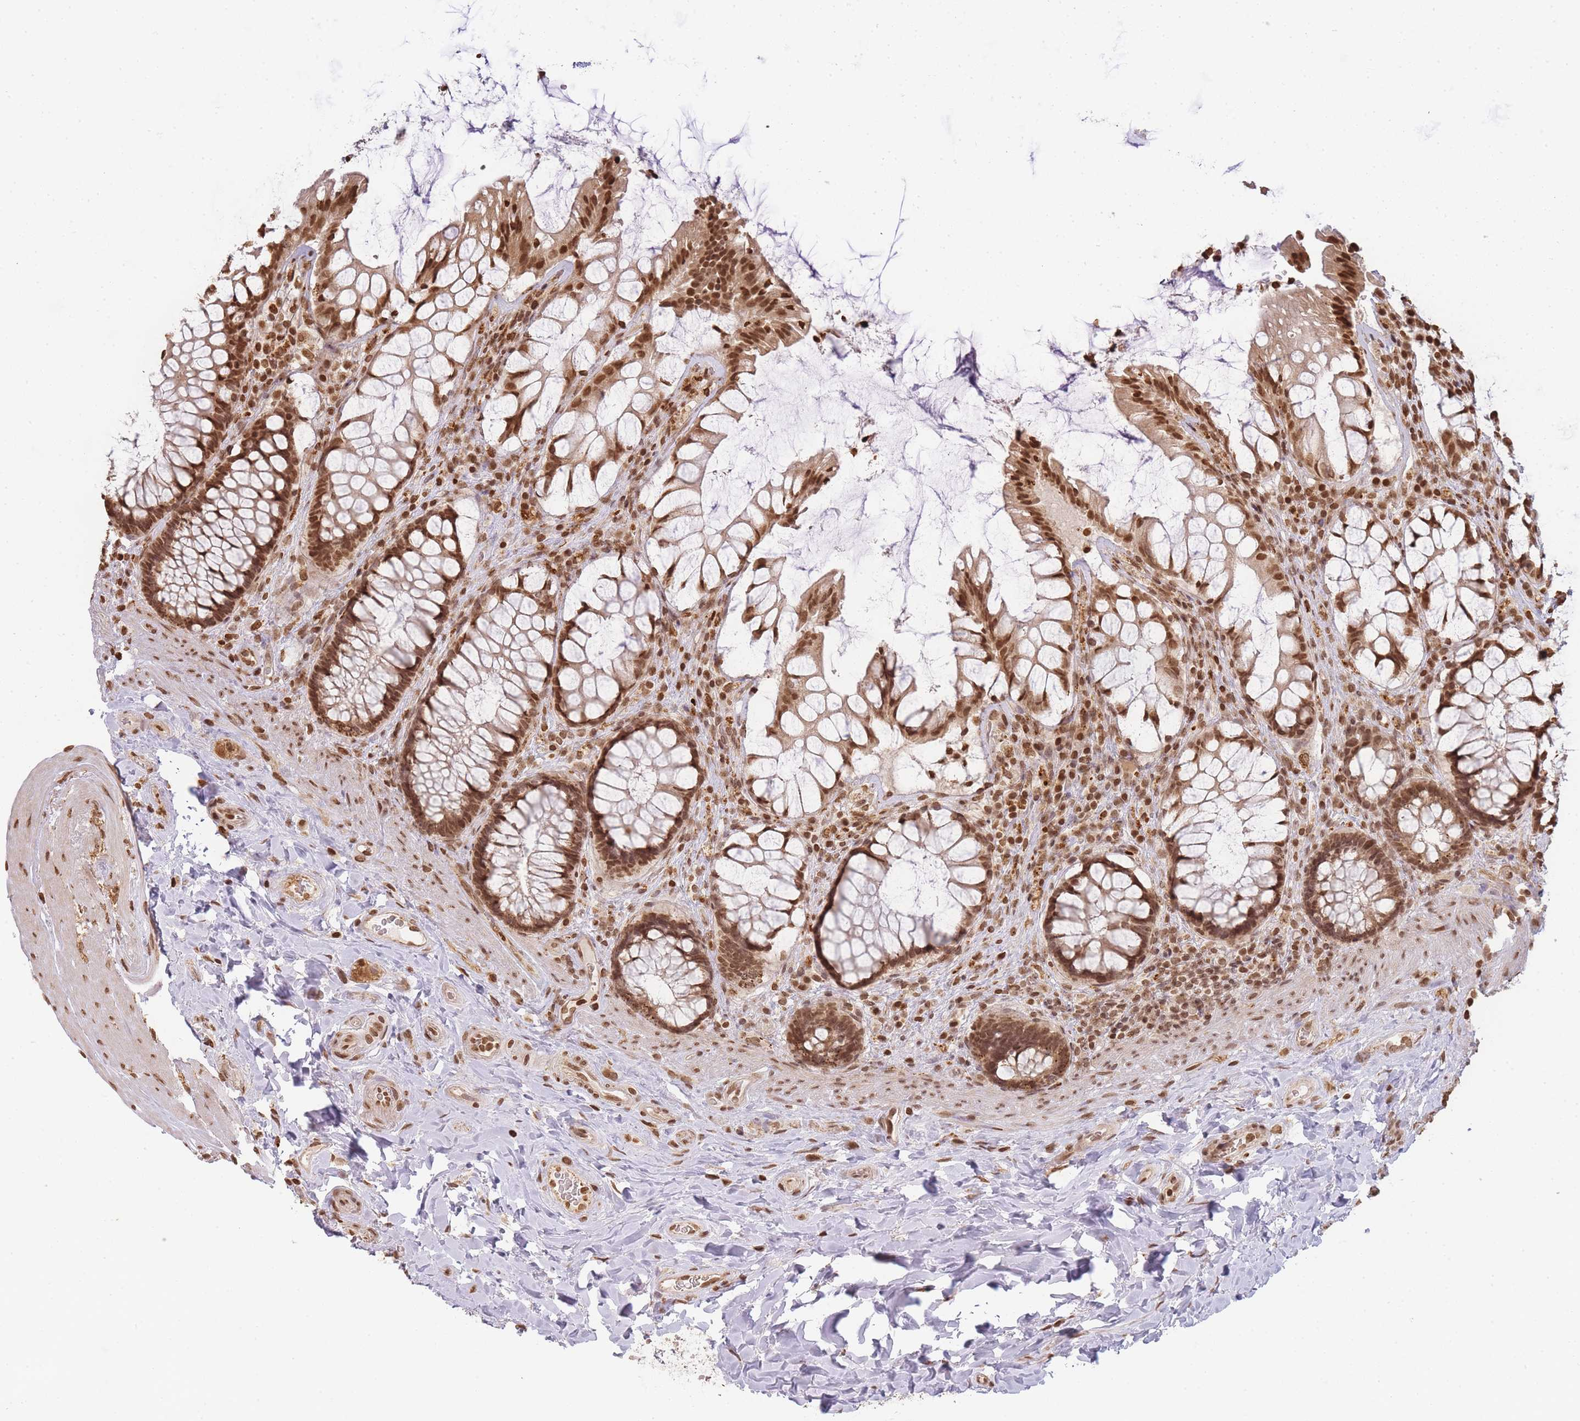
{"staining": {"intensity": "strong", "quantity": ">75%", "location": "nuclear"}, "tissue": "rectum", "cell_type": "Glandular cells", "image_type": "normal", "snomed": [{"axis": "morphology", "description": "Normal tissue, NOS"}, {"axis": "topography", "description": "Rectum"}], "caption": "Immunohistochemical staining of unremarkable rectum shows high levels of strong nuclear staining in about >75% of glandular cells.", "gene": "WWTR1", "patient": {"sex": "female", "age": 58}}